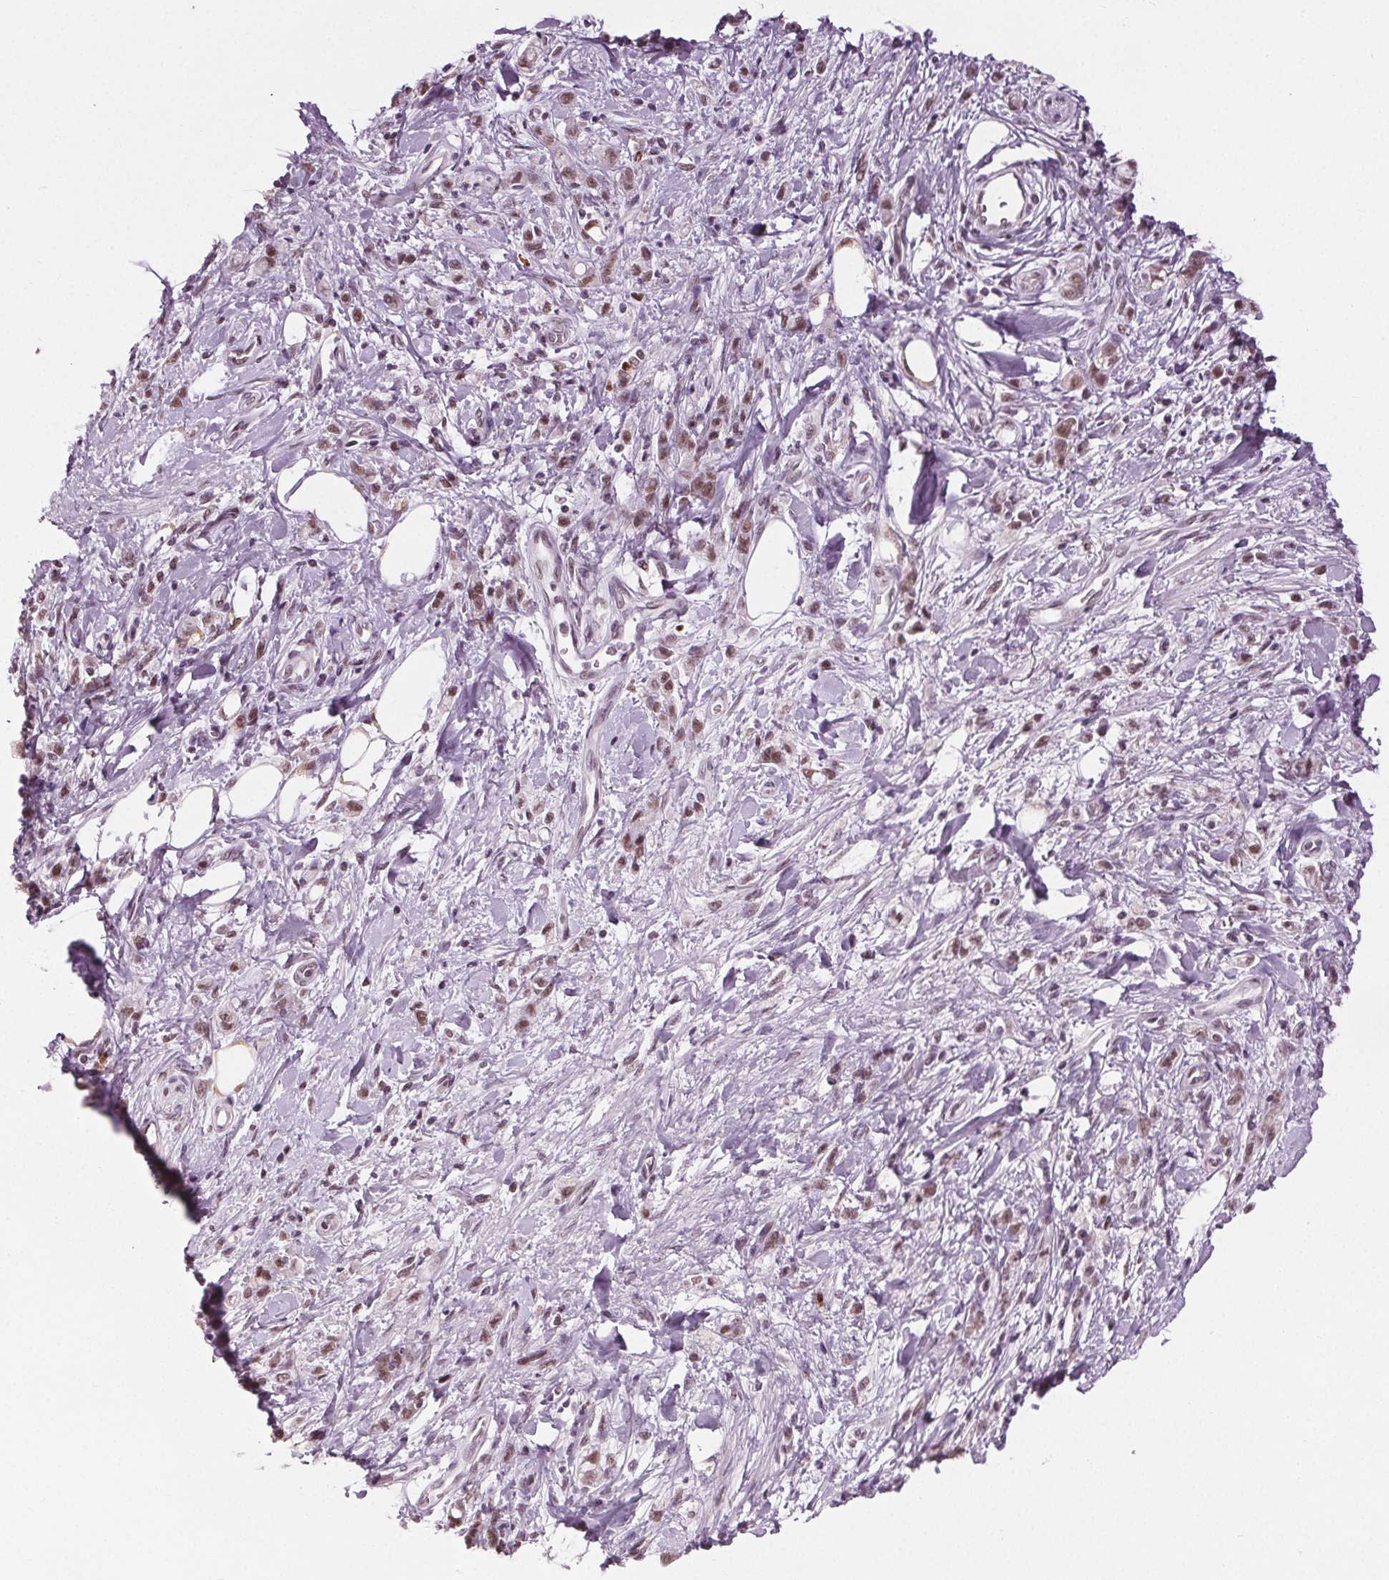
{"staining": {"intensity": "moderate", "quantity": ">75%", "location": "nuclear"}, "tissue": "stomach cancer", "cell_type": "Tumor cells", "image_type": "cancer", "snomed": [{"axis": "morphology", "description": "Adenocarcinoma, NOS"}, {"axis": "topography", "description": "Stomach"}], "caption": "Immunohistochemistry (DAB (3,3'-diaminobenzidine)) staining of adenocarcinoma (stomach) demonstrates moderate nuclear protein expression in about >75% of tumor cells. (IHC, brightfield microscopy, high magnification).", "gene": "IWS1", "patient": {"sex": "male", "age": 77}}